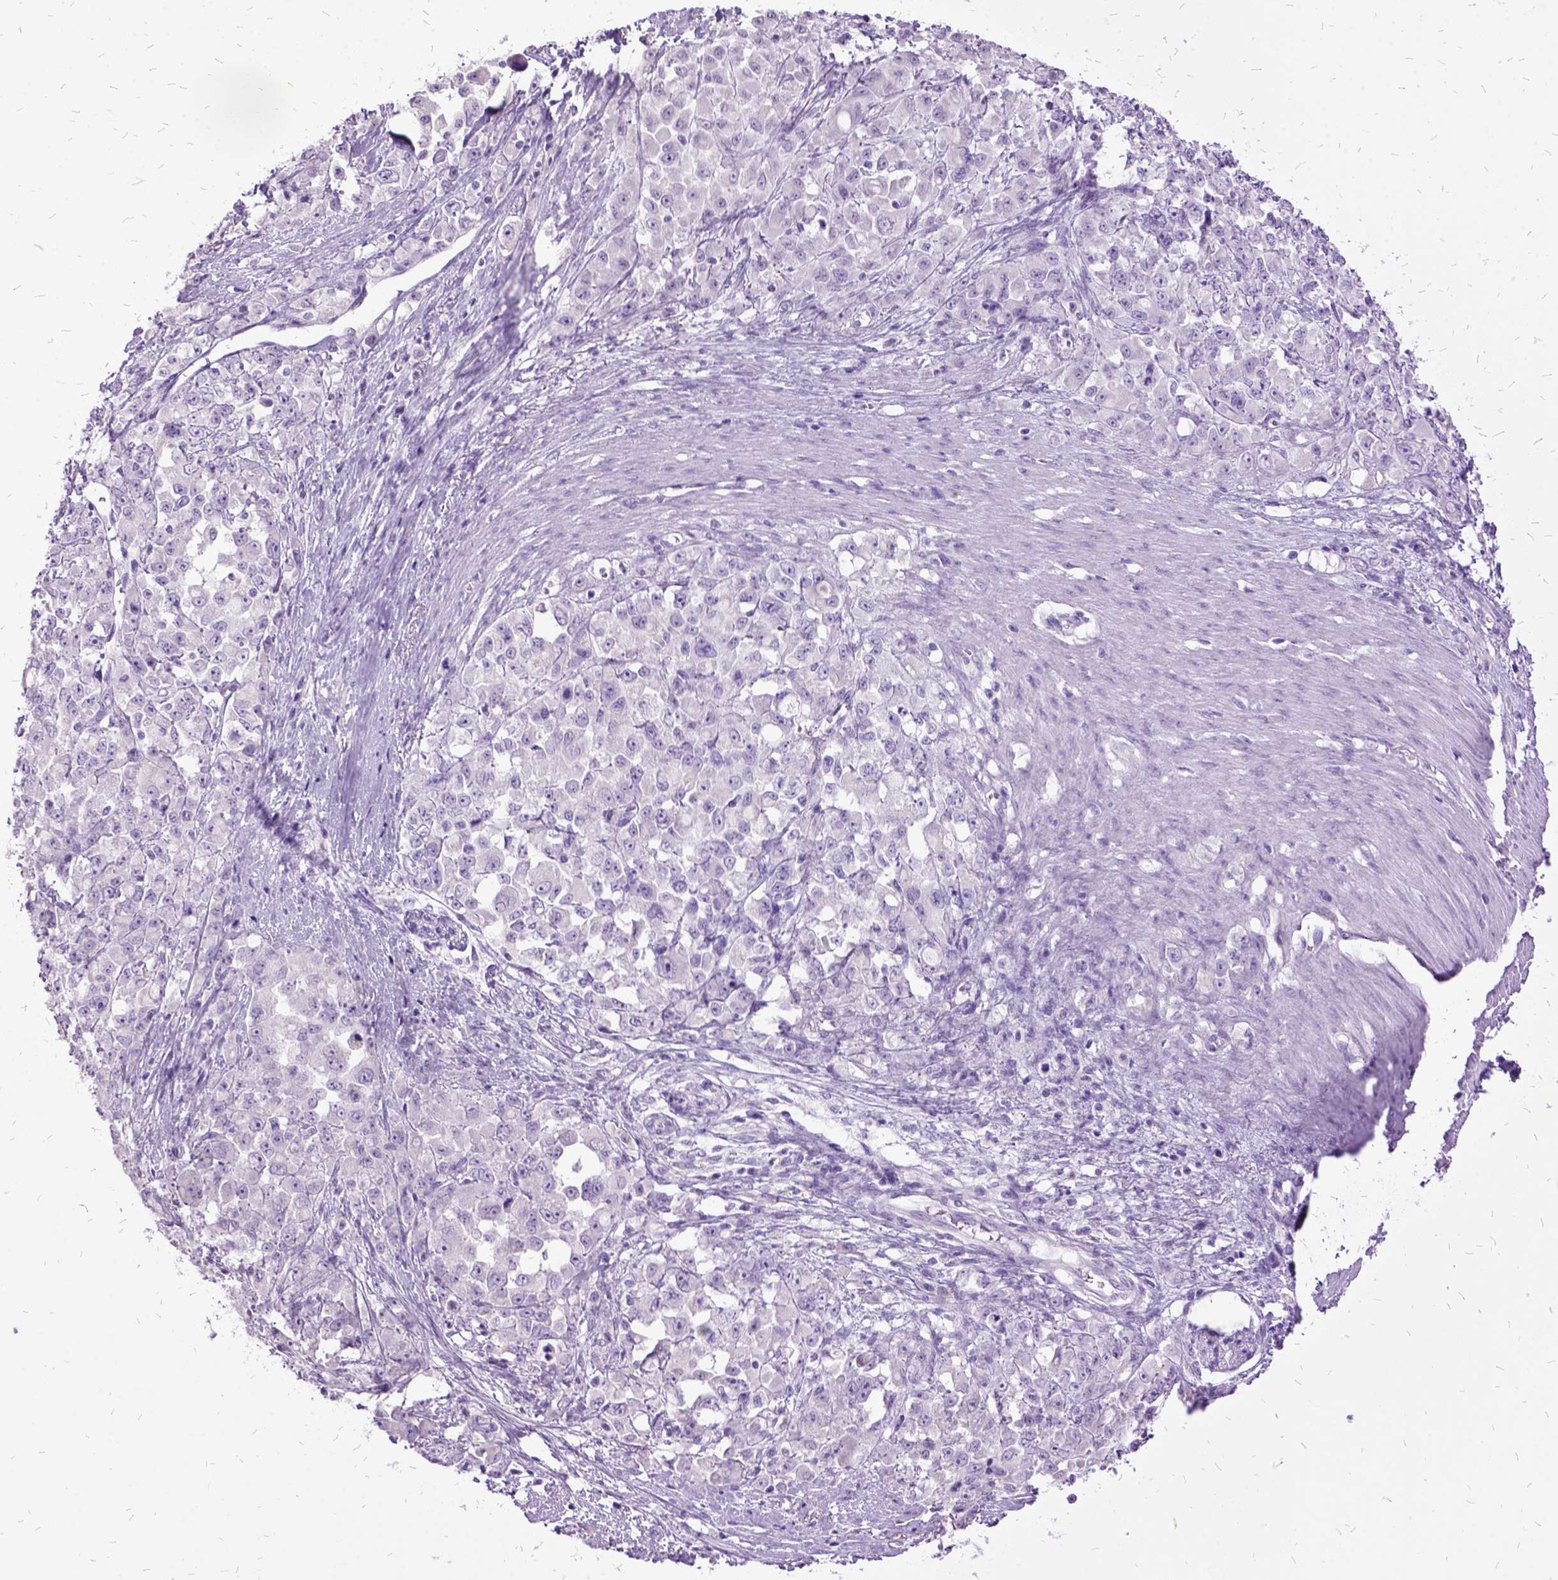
{"staining": {"intensity": "negative", "quantity": "none", "location": "none"}, "tissue": "stomach cancer", "cell_type": "Tumor cells", "image_type": "cancer", "snomed": [{"axis": "morphology", "description": "Adenocarcinoma, NOS"}, {"axis": "topography", "description": "Stomach"}], "caption": "Tumor cells show no significant staining in stomach cancer.", "gene": "MME", "patient": {"sex": "female", "age": 76}}